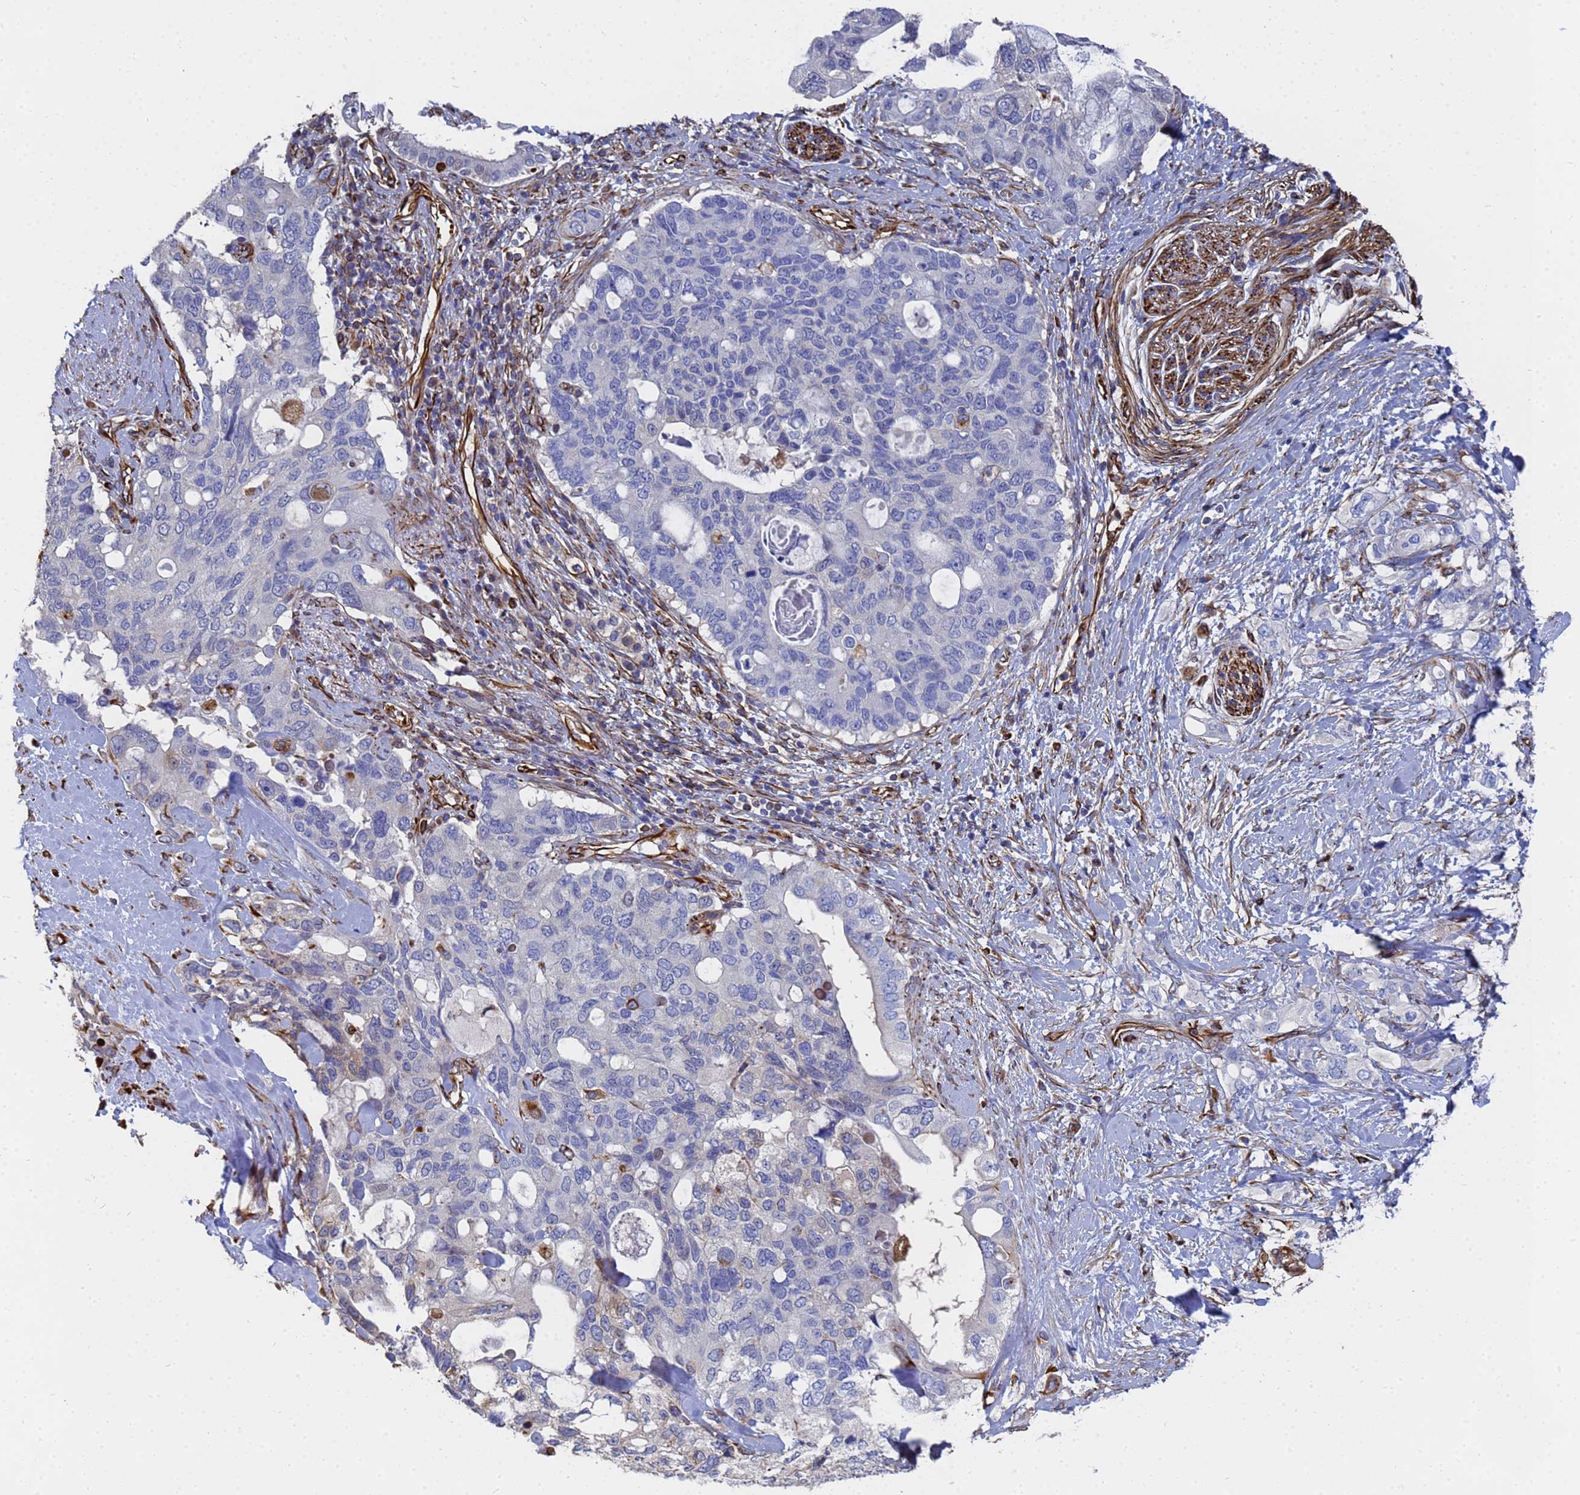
{"staining": {"intensity": "negative", "quantity": "none", "location": "none"}, "tissue": "pancreatic cancer", "cell_type": "Tumor cells", "image_type": "cancer", "snomed": [{"axis": "morphology", "description": "Adenocarcinoma, NOS"}, {"axis": "topography", "description": "Pancreas"}], "caption": "Pancreatic cancer (adenocarcinoma) was stained to show a protein in brown. There is no significant staining in tumor cells.", "gene": "SYT13", "patient": {"sex": "female", "age": 56}}